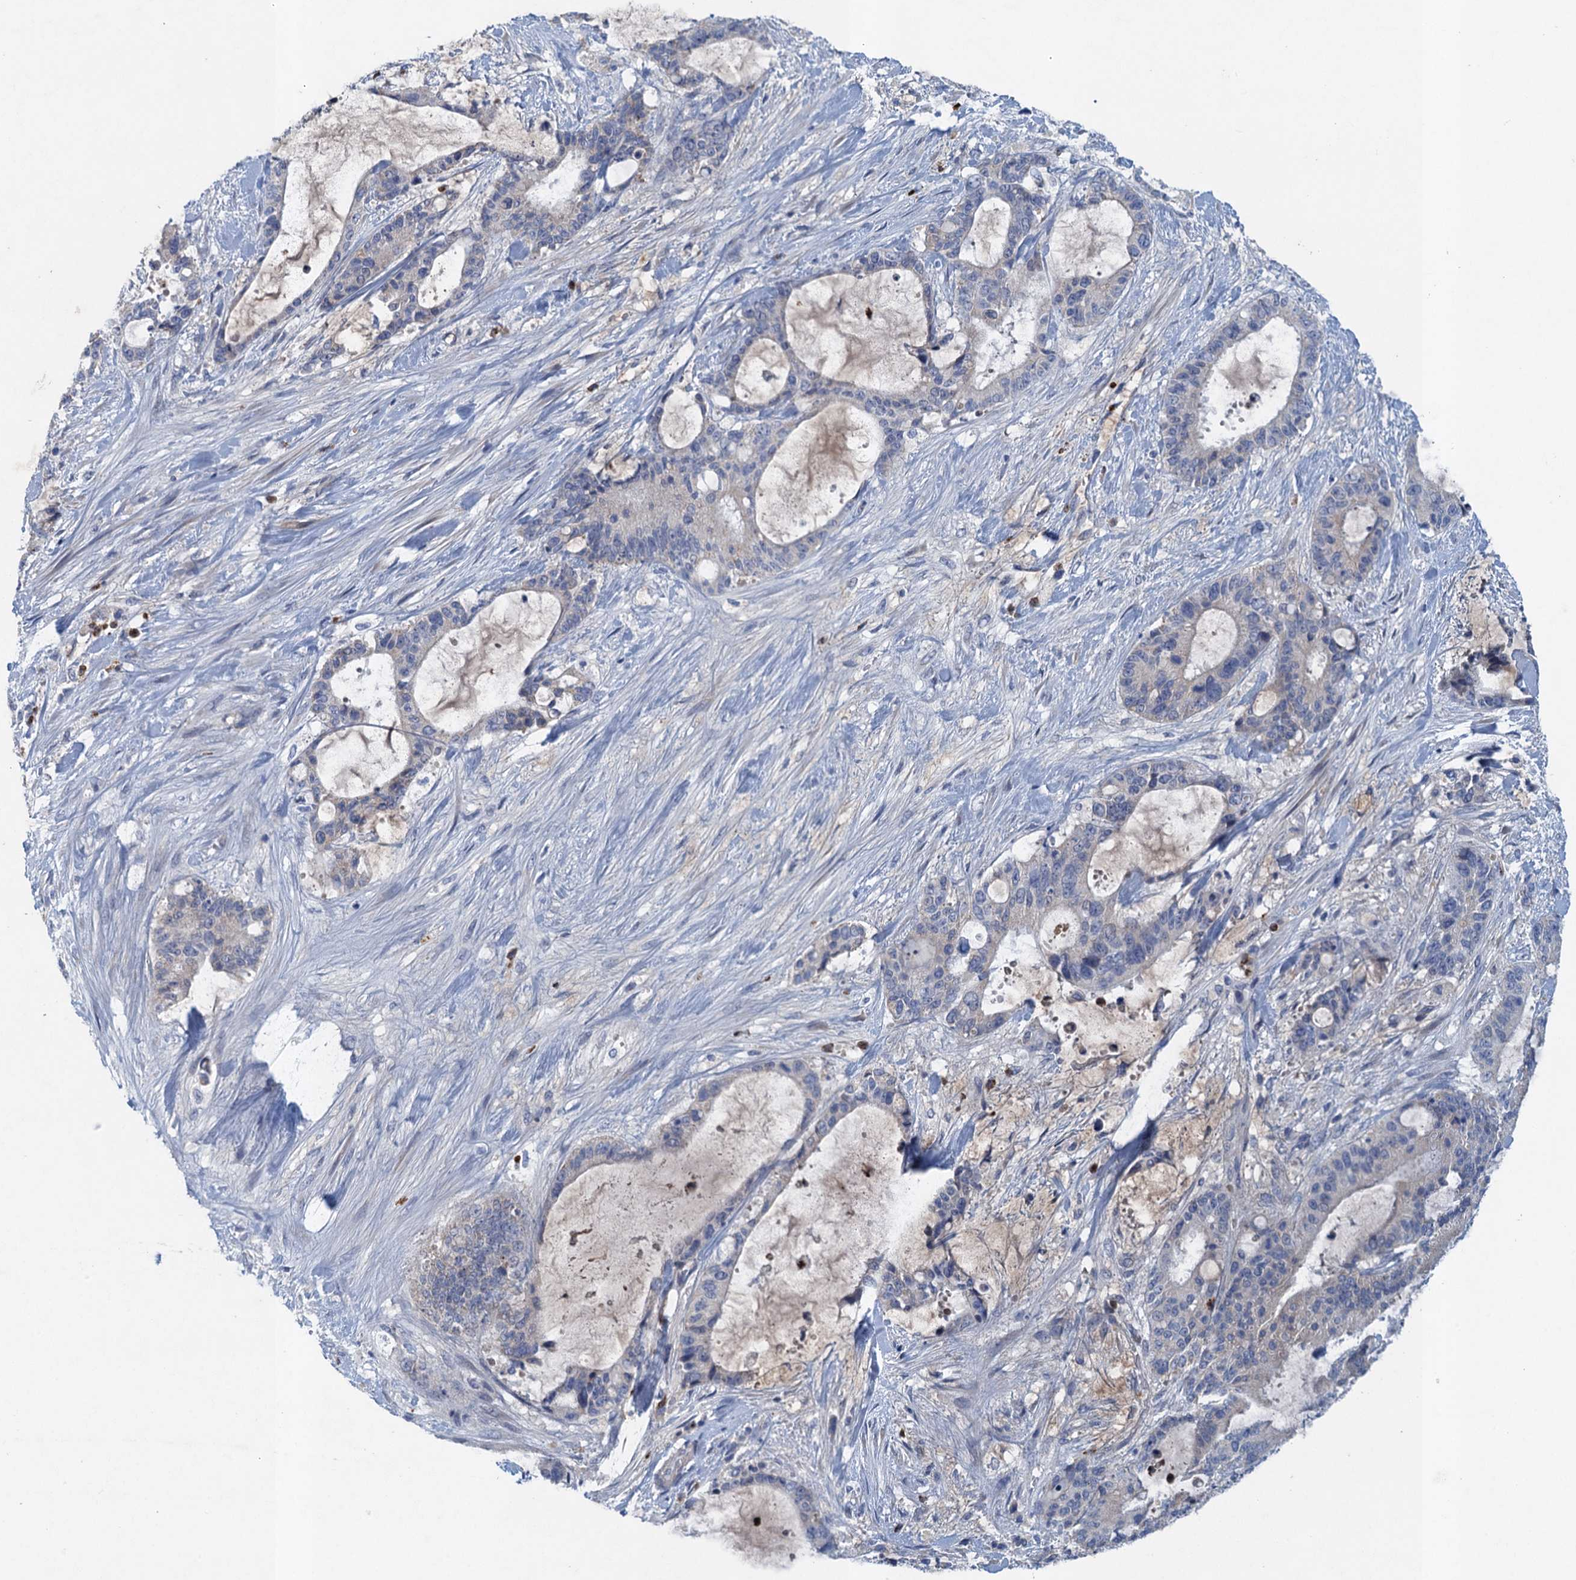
{"staining": {"intensity": "negative", "quantity": "none", "location": "none"}, "tissue": "liver cancer", "cell_type": "Tumor cells", "image_type": "cancer", "snomed": [{"axis": "morphology", "description": "Normal tissue, NOS"}, {"axis": "morphology", "description": "Cholangiocarcinoma"}, {"axis": "topography", "description": "Liver"}, {"axis": "topography", "description": "Peripheral nerve tissue"}], "caption": "Immunohistochemistry image of neoplastic tissue: human liver cancer stained with DAB (3,3'-diaminobenzidine) displays no significant protein positivity in tumor cells.", "gene": "TPCN1", "patient": {"sex": "female", "age": 73}}